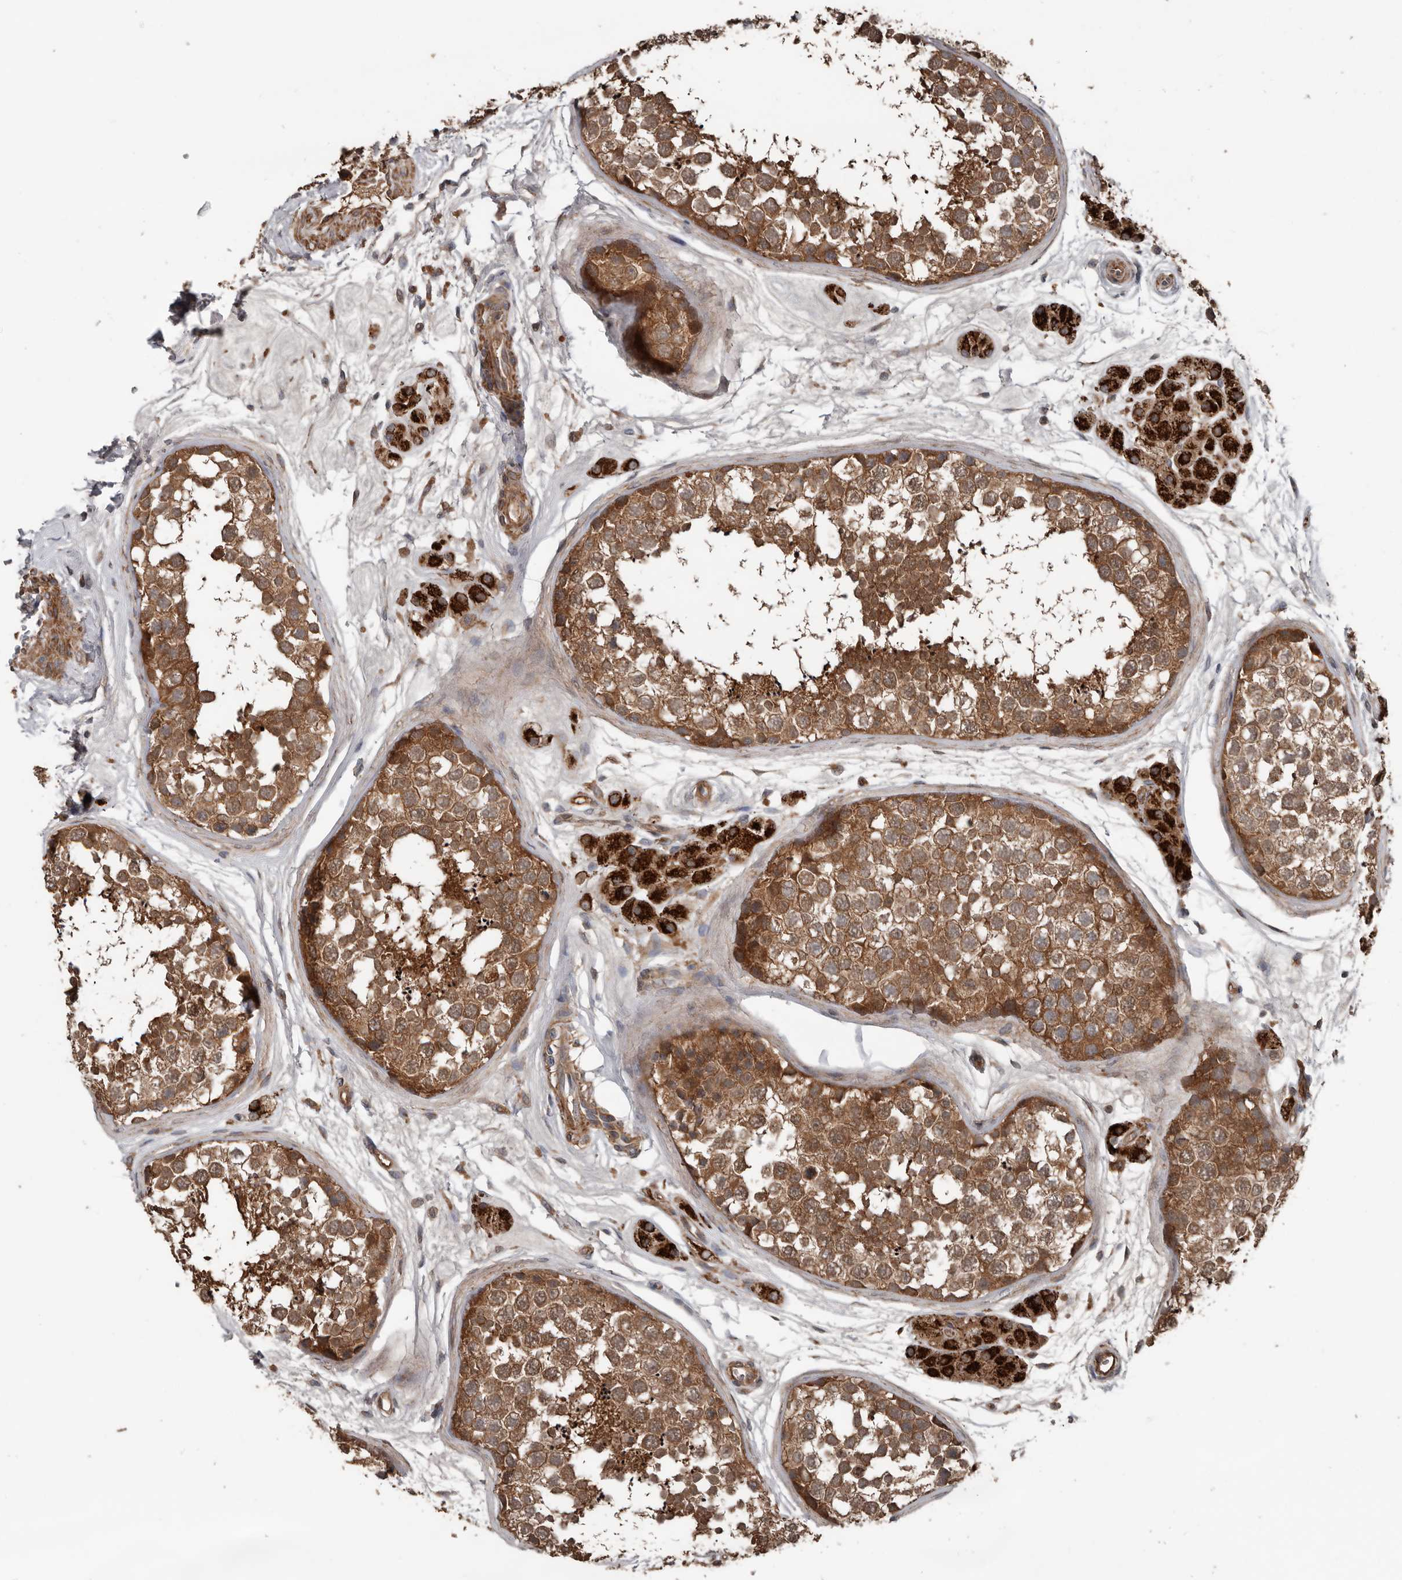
{"staining": {"intensity": "moderate", "quantity": ">75%", "location": "cytoplasmic/membranous"}, "tissue": "testis", "cell_type": "Cells in seminiferous ducts", "image_type": "normal", "snomed": [{"axis": "morphology", "description": "Normal tissue, NOS"}, {"axis": "topography", "description": "Testis"}], "caption": "An image of testis stained for a protein reveals moderate cytoplasmic/membranous brown staining in cells in seminiferous ducts.", "gene": "DNAJB4", "patient": {"sex": "male", "age": 56}}